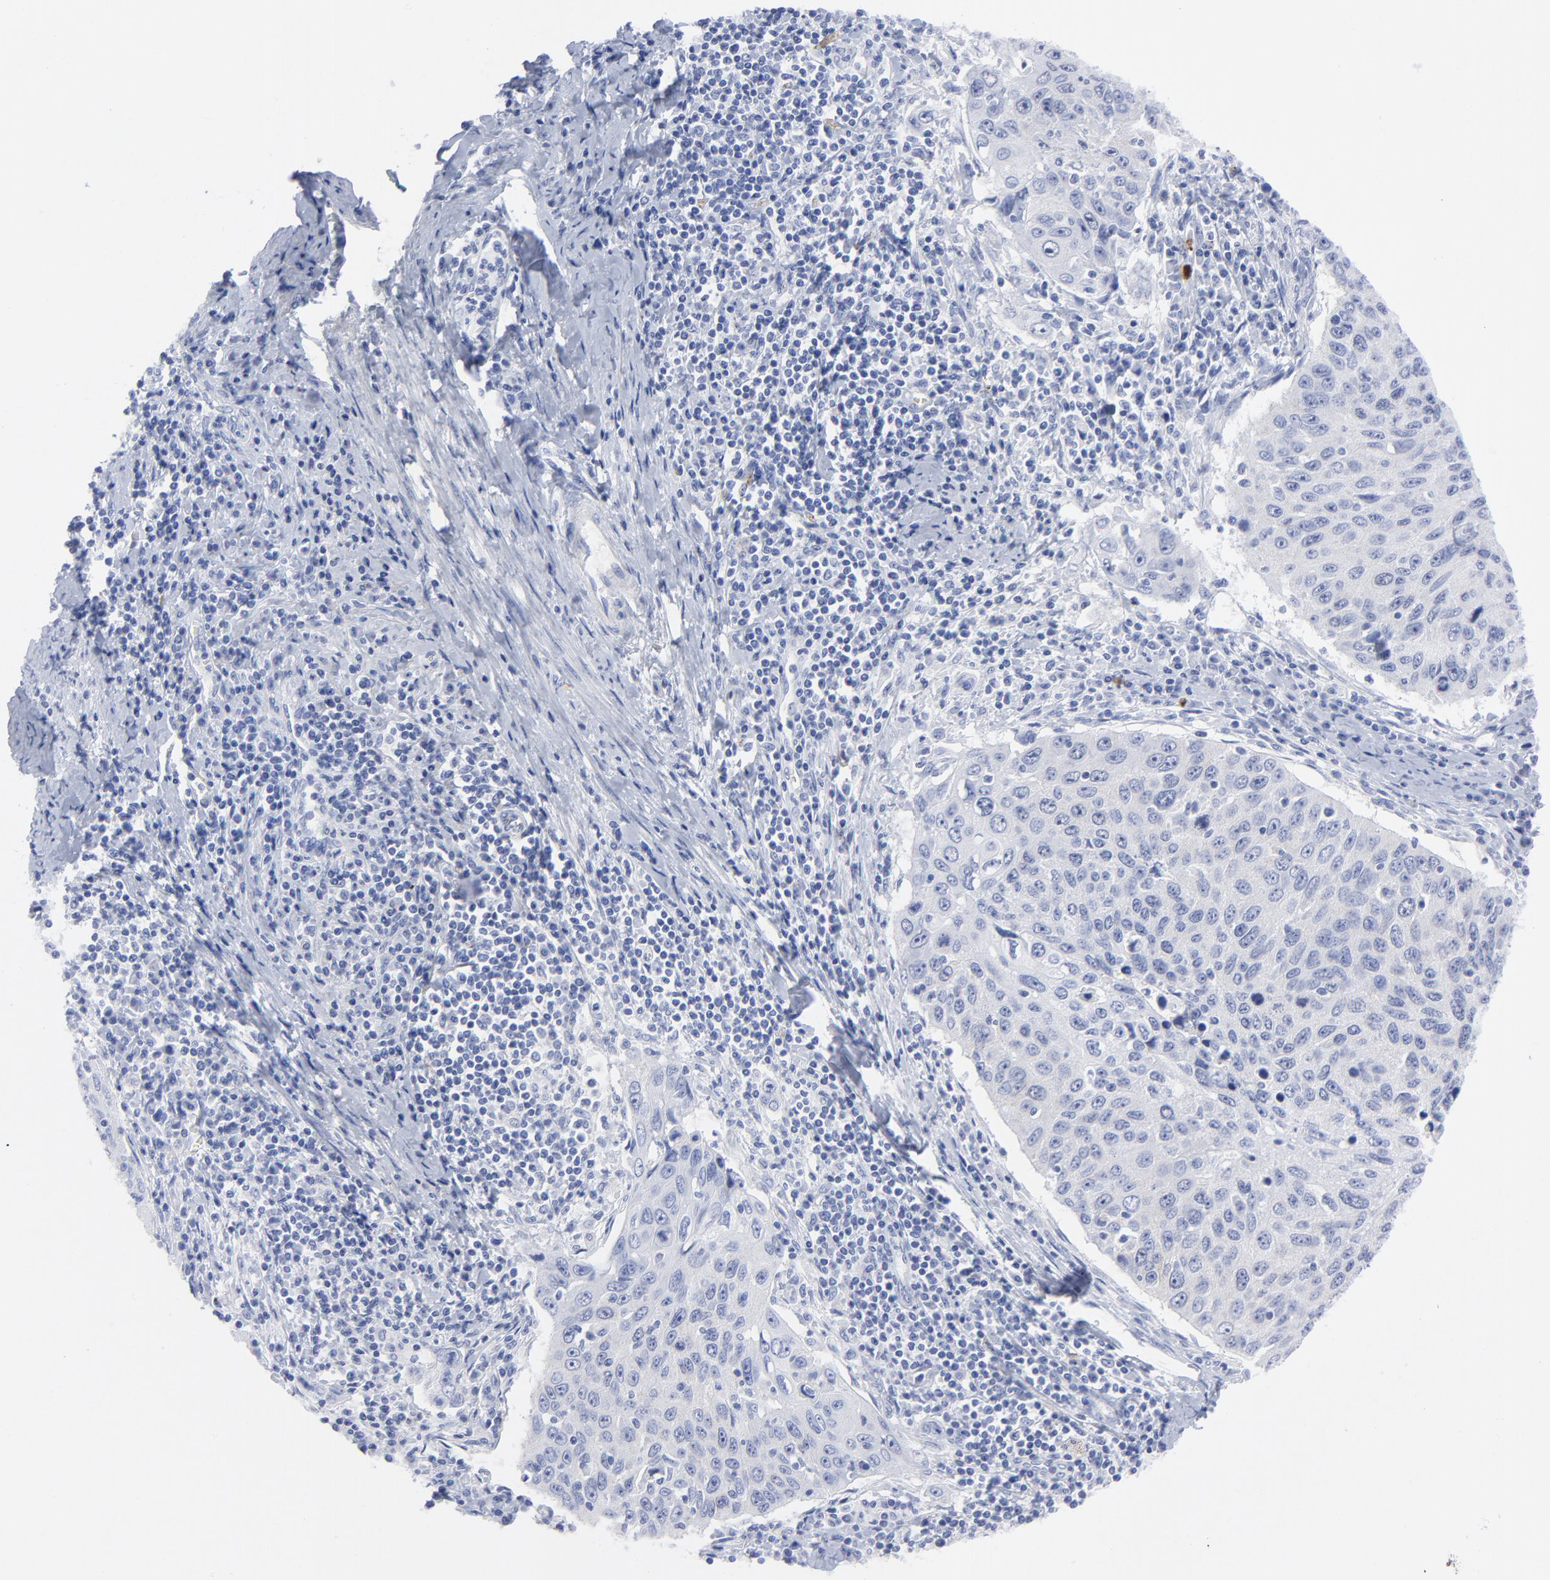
{"staining": {"intensity": "negative", "quantity": "none", "location": "none"}, "tissue": "cervical cancer", "cell_type": "Tumor cells", "image_type": "cancer", "snomed": [{"axis": "morphology", "description": "Squamous cell carcinoma, NOS"}, {"axis": "topography", "description": "Cervix"}], "caption": "Tumor cells show no significant positivity in cervical cancer (squamous cell carcinoma).", "gene": "CNTN3", "patient": {"sex": "female", "age": 53}}